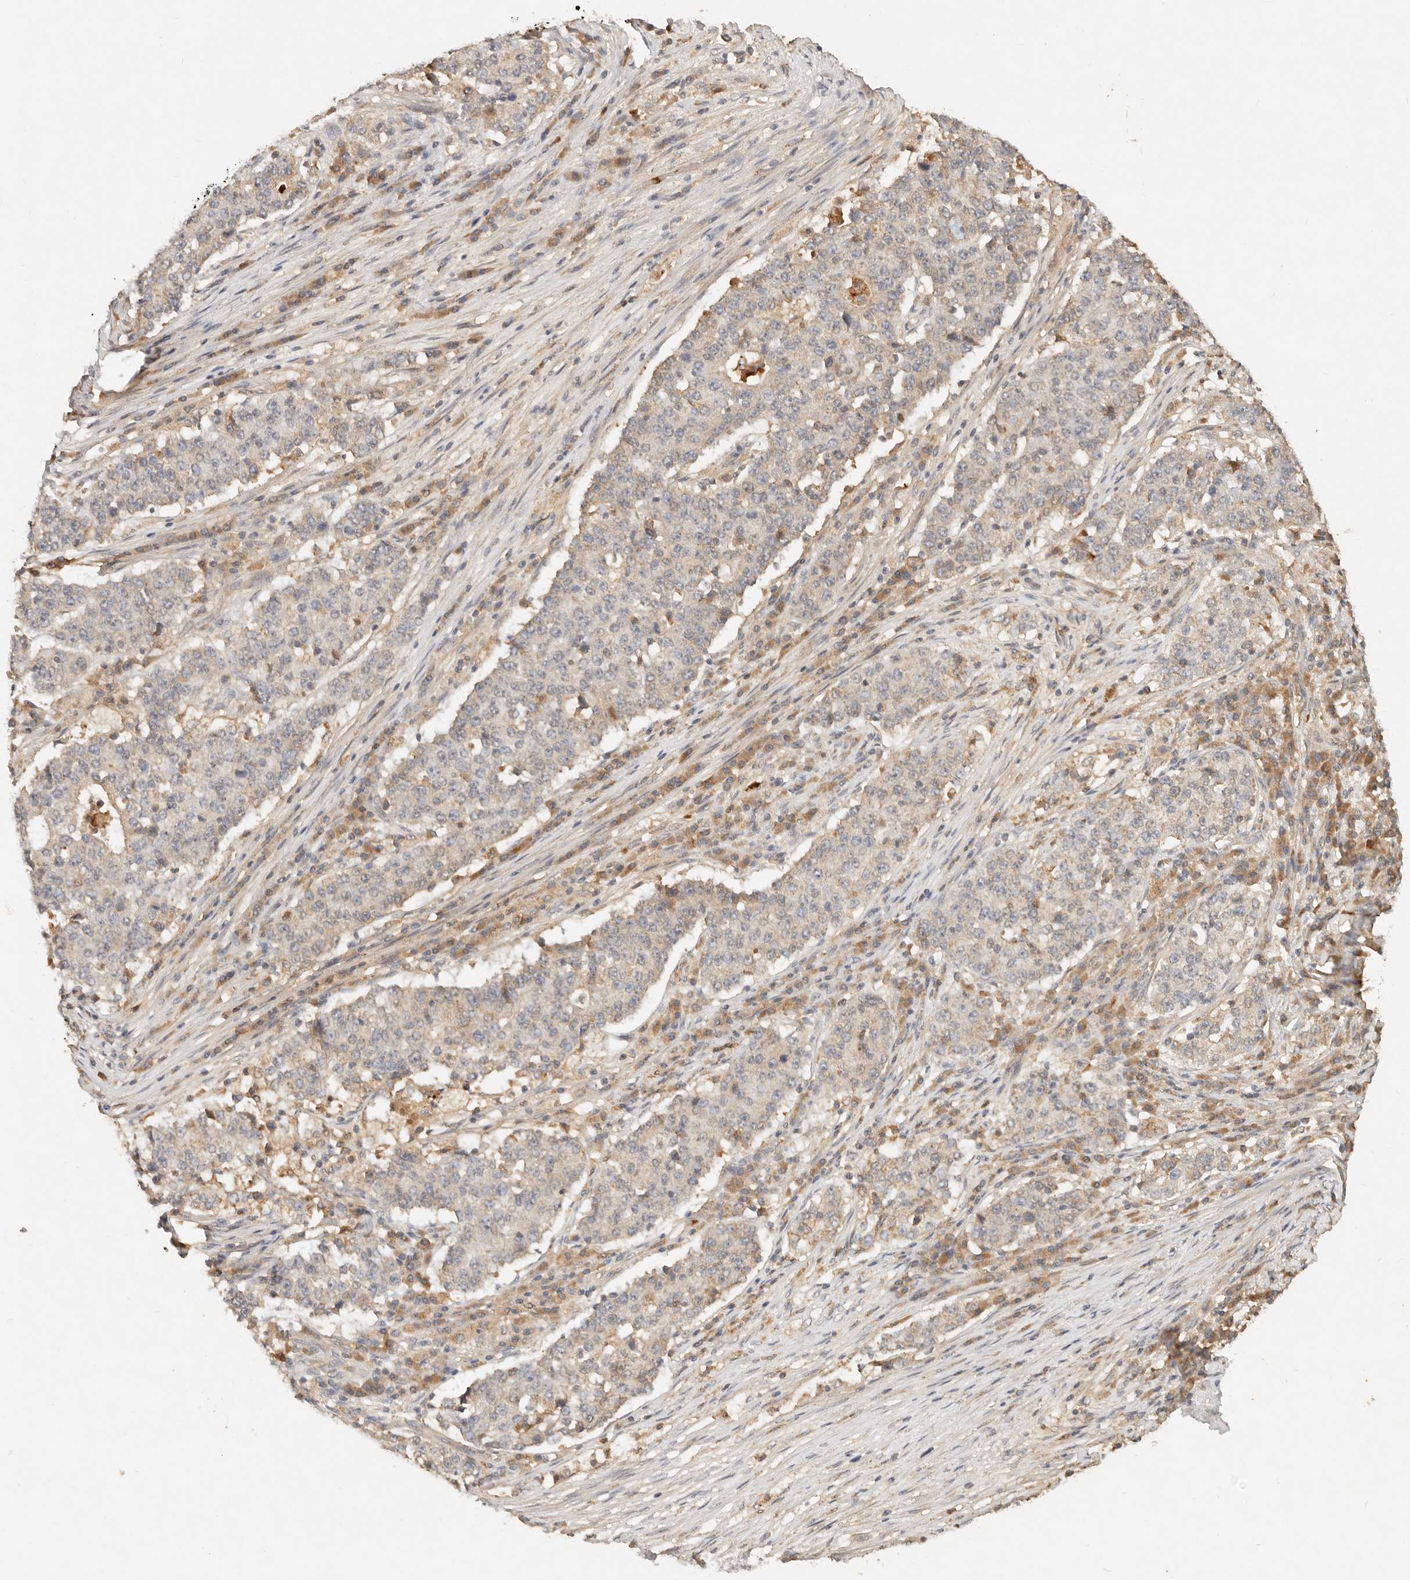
{"staining": {"intensity": "negative", "quantity": "none", "location": "none"}, "tissue": "stomach cancer", "cell_type": "Tumor cells", "image_type": "cancer", "snomed": [{"axis": "morphology", "description": "Adenocarcinoma, NOS"}, {"axis": "topography", "description": "Stomach"}], "caption": "Tumor cells are negative for protein expression in human adenocarcinoma (stomach).", "gene": "FREM2", "patient": {"sex": "male", "age": 59}}